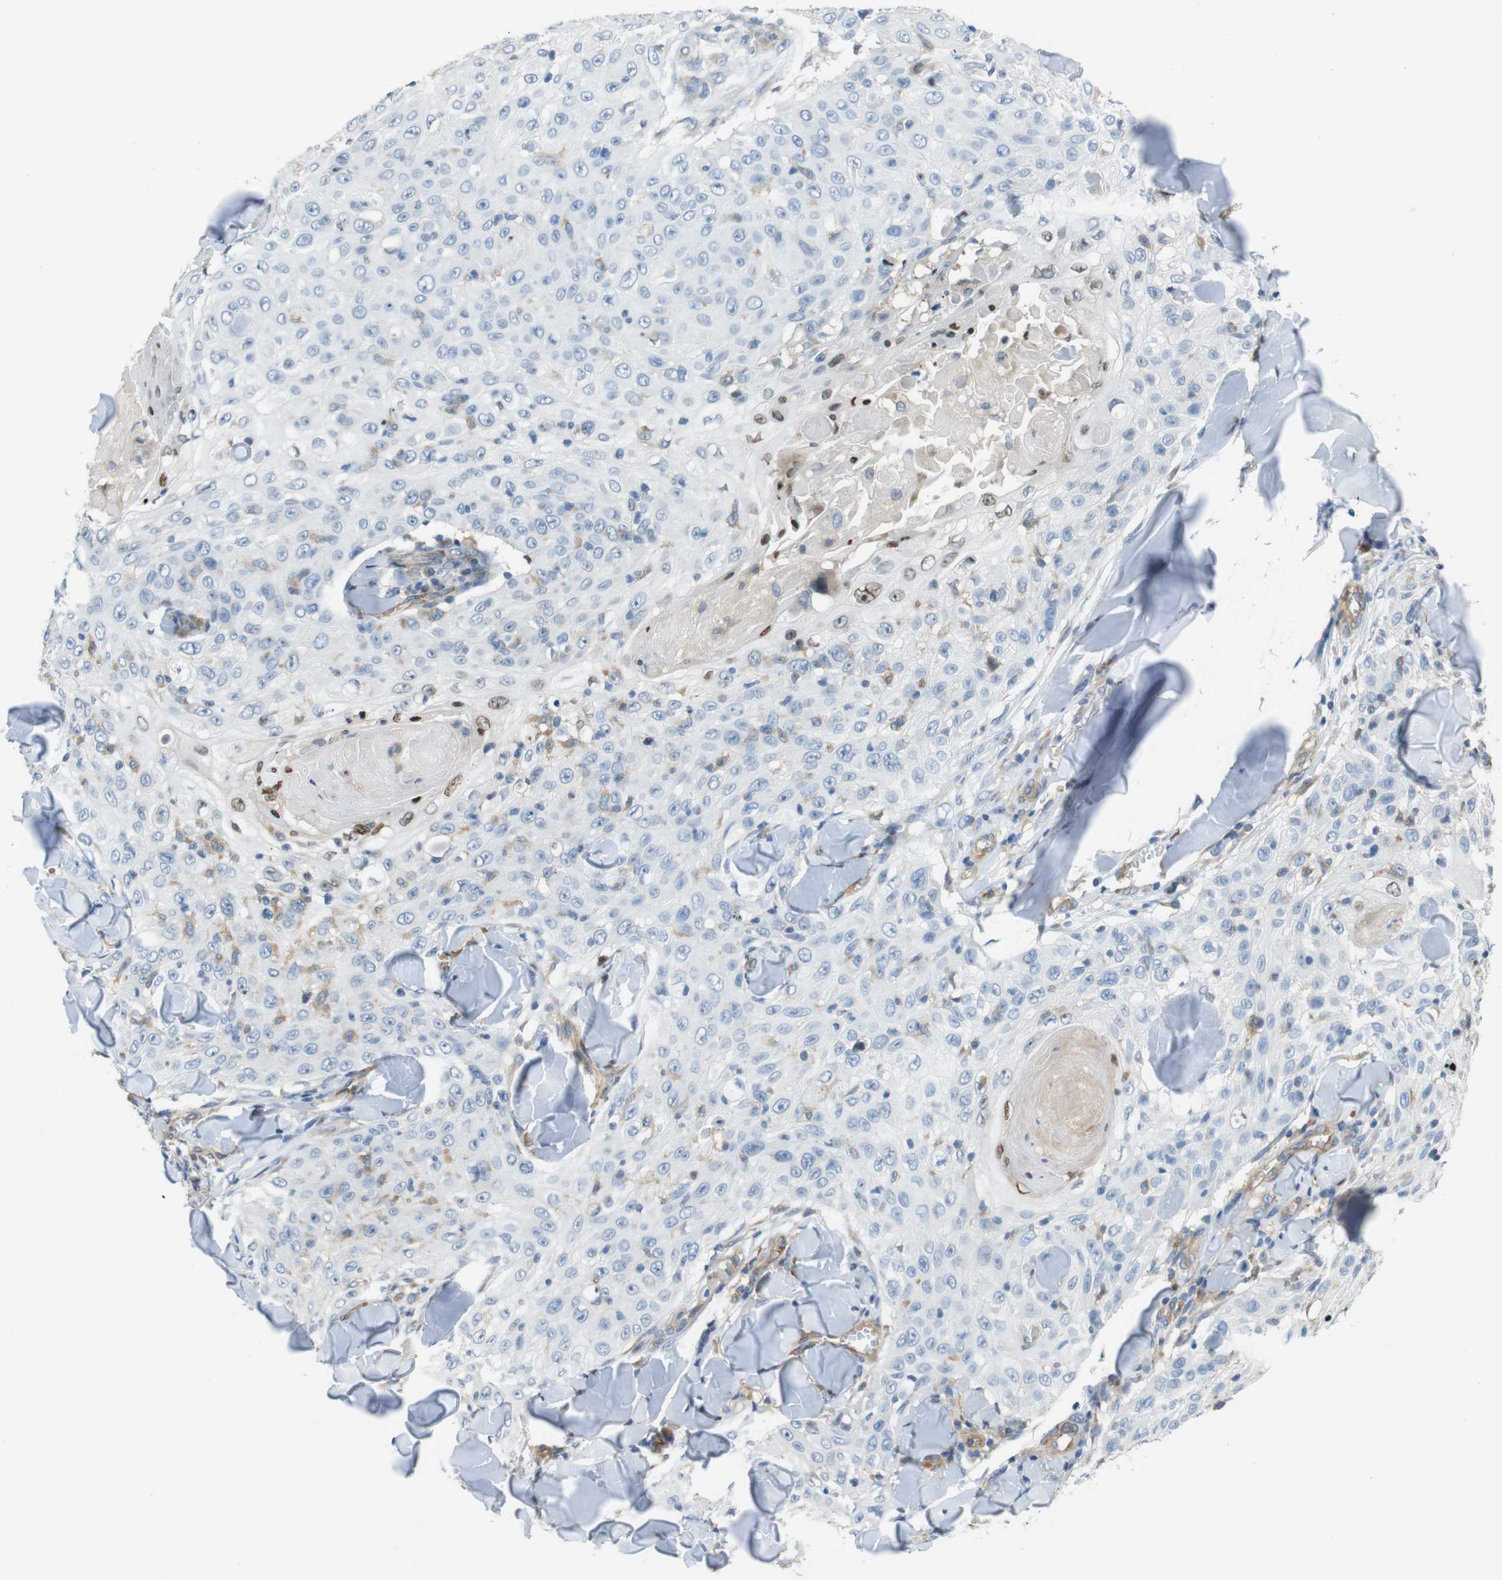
{"staining": {"intensity": "negative", "quantity": "none", "location": "none"}, "tissue": "skin cancer", "cell_type": "Tumor cells", "image_type": "cancer", "snomed": [{"axis": "morphology", "description": "Squamous cell carcinoma, NOS"}, {"axis": "topography", "description": "Skin"}], "caption": "Immunohistochemistry histopathology image of neoplastic tissue: human skin cancer (squamous cell carcinoma) stained with DAB shows no significant protein positivity in tumor cells. (DAB immunohistochemistry with hematoxylin counter stain).", "gene": "PCDH10", "patient": {"sex": "male", "age": 86}}